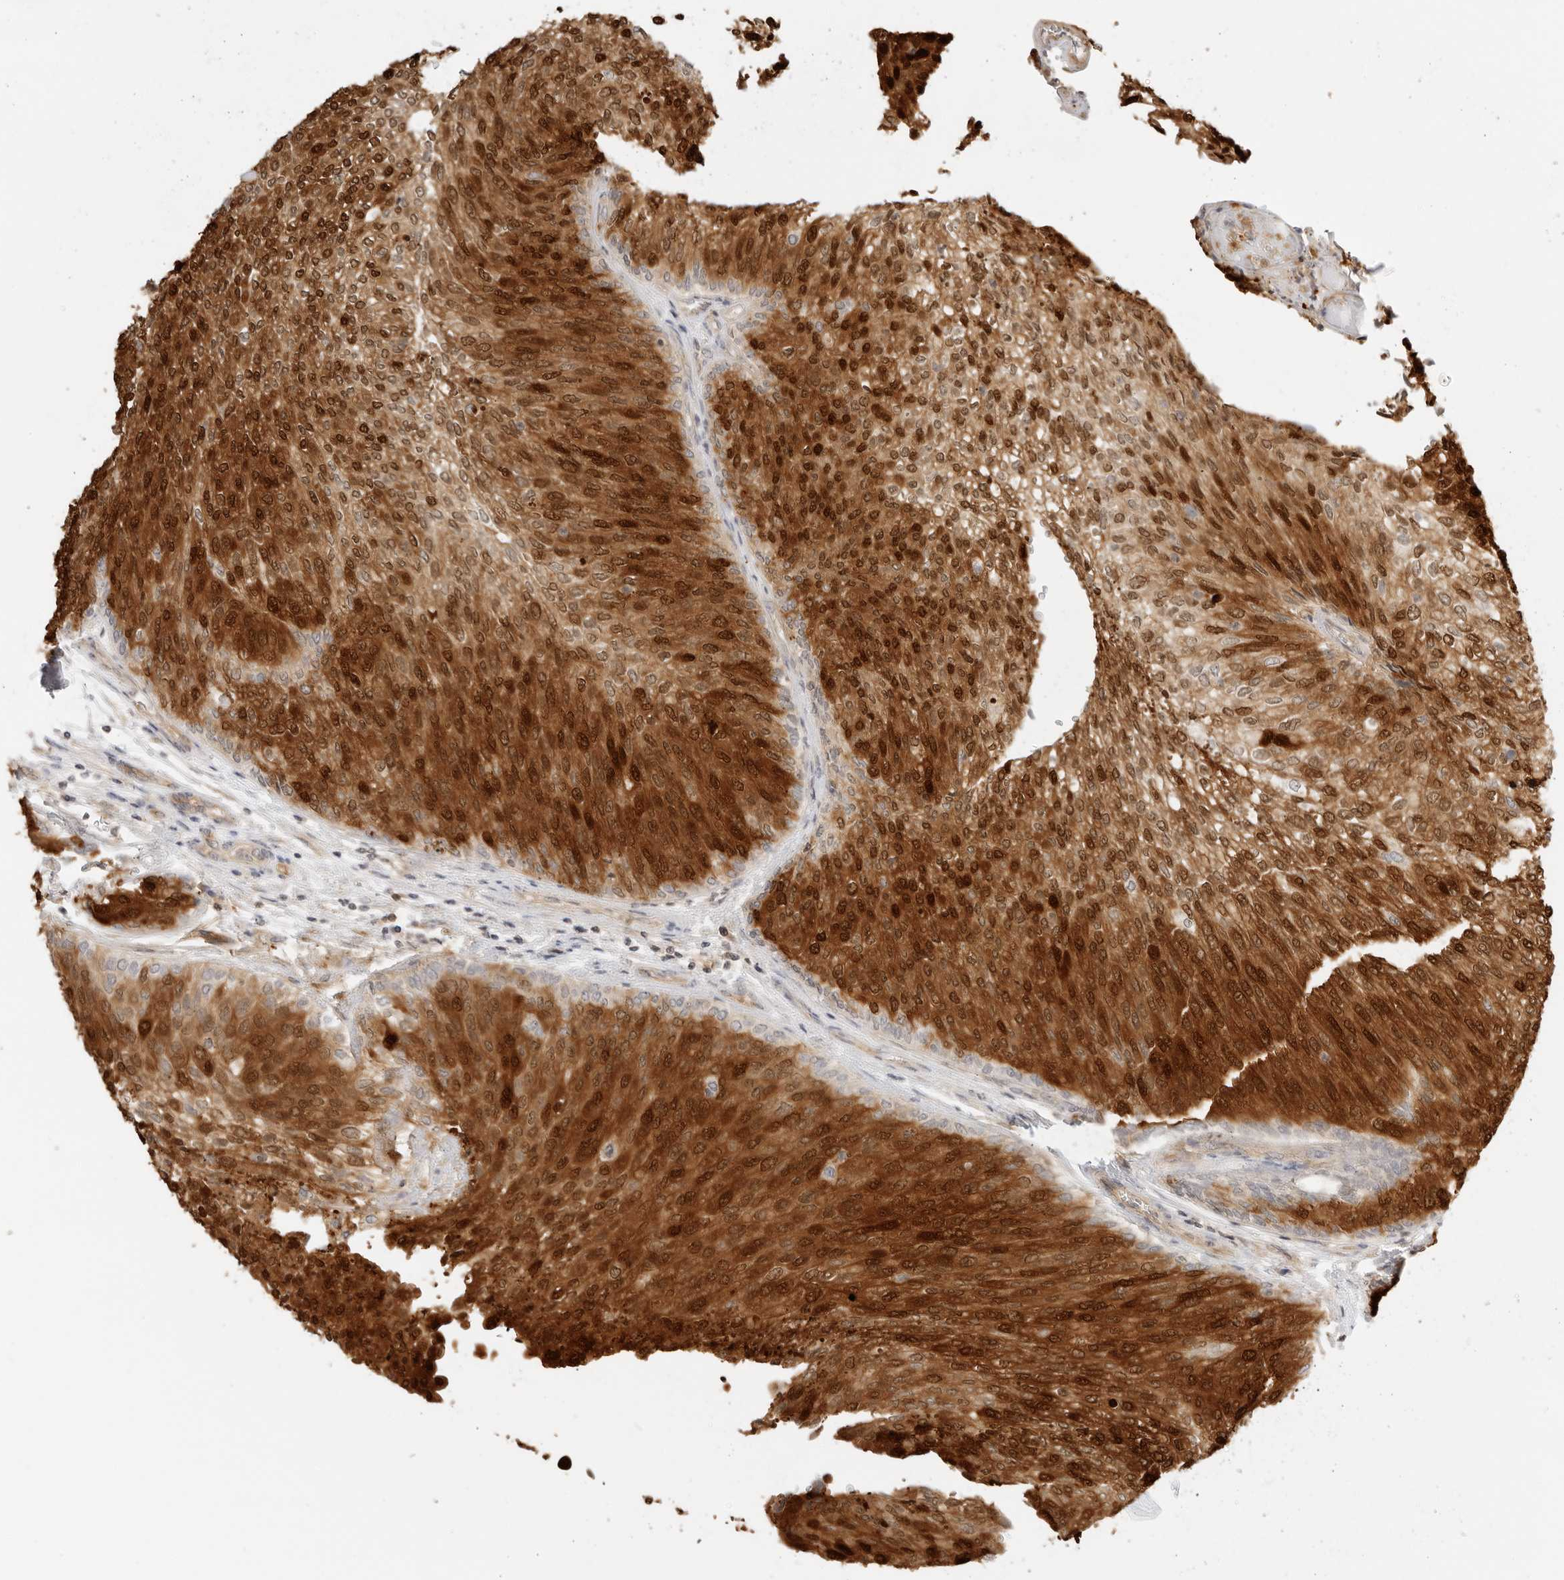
{"staining": {"intensity": "strong", "quantity": ">75%", "location": "cytoplasmic/membranous,nuclear"}, "tissue": "urothelial cancer", "cell_type": "Tumor cells", "image_type": "cancer", "snomed": [{"axis": "morphology", "description": "Urothelial carcinoma, Low grade"}, {"axis": "topography", "description": "Urinary bladder"}], "caption": "Urothelial cancer was stained to show a protein in brown. There is high levels of strong cytoplasmic/membranous and nuclear staining in approximately >75% of tumor cells.", "gene": "OSCP1", "patient": {"sex": "female", "age": 79}}